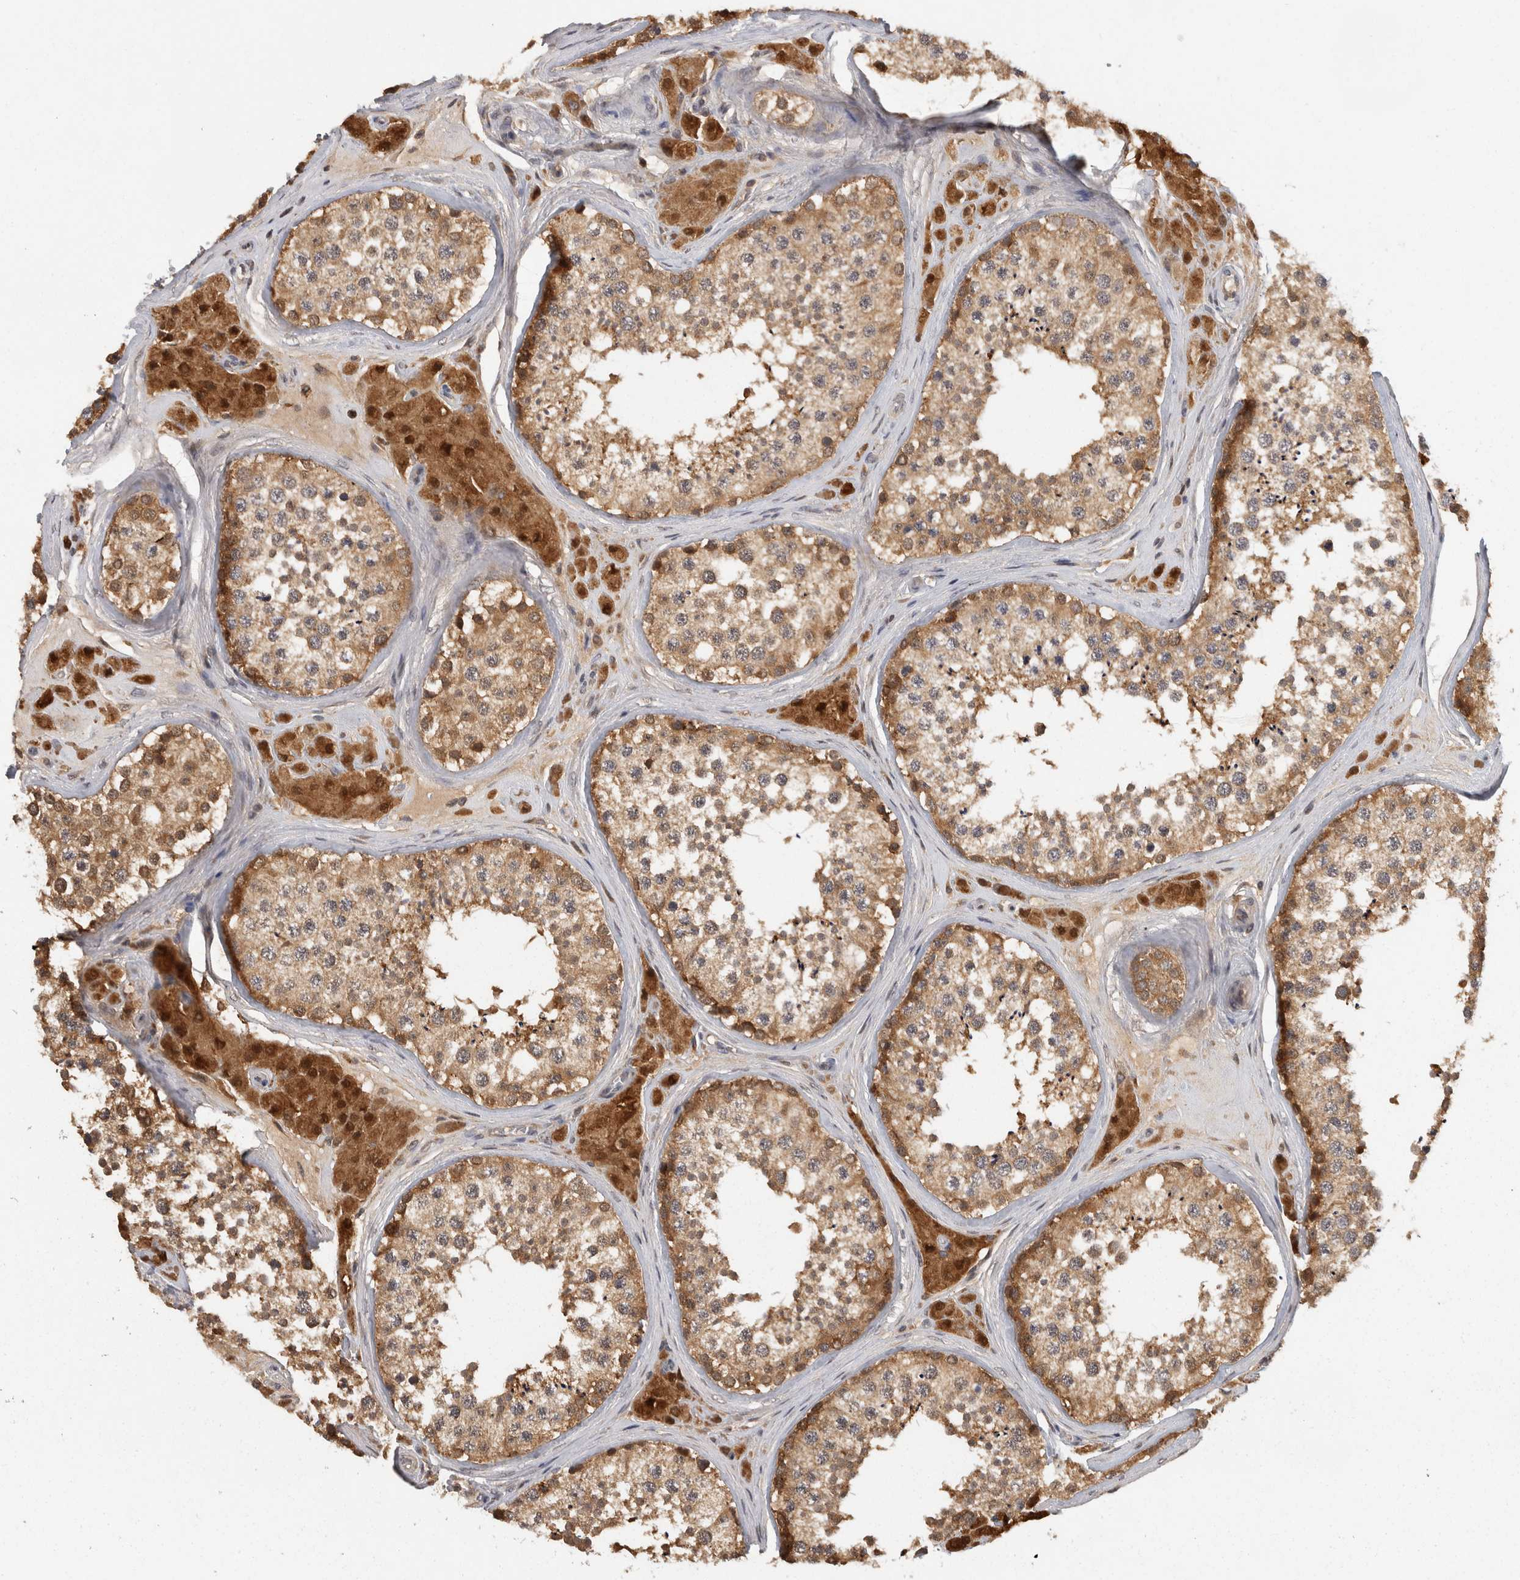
{"staining": {"intensity": "moderate", "quantity": ">75%", "location": "cytoplasmic/membranous"}, "tissue": "testis", "cell_type": "Cells in seminiferous ducts", "image_type": "normal", "snomed": [{"axis": "morphology", "description": "Normal tissue, NOS"}, {"axis": "topography", "description": "Testis"}], "caption": "Brown immunohistochemical staining in unremarkable human testis demonstrates moderate cytoplasmic/membranous staining in approximately >75% of cells in seminiferous ducts. (DAB IHC, brown staining for protein, blue staining for nuclei).", "gene": "ACAT2", "patient": {"sex": "male", "age": 46}}